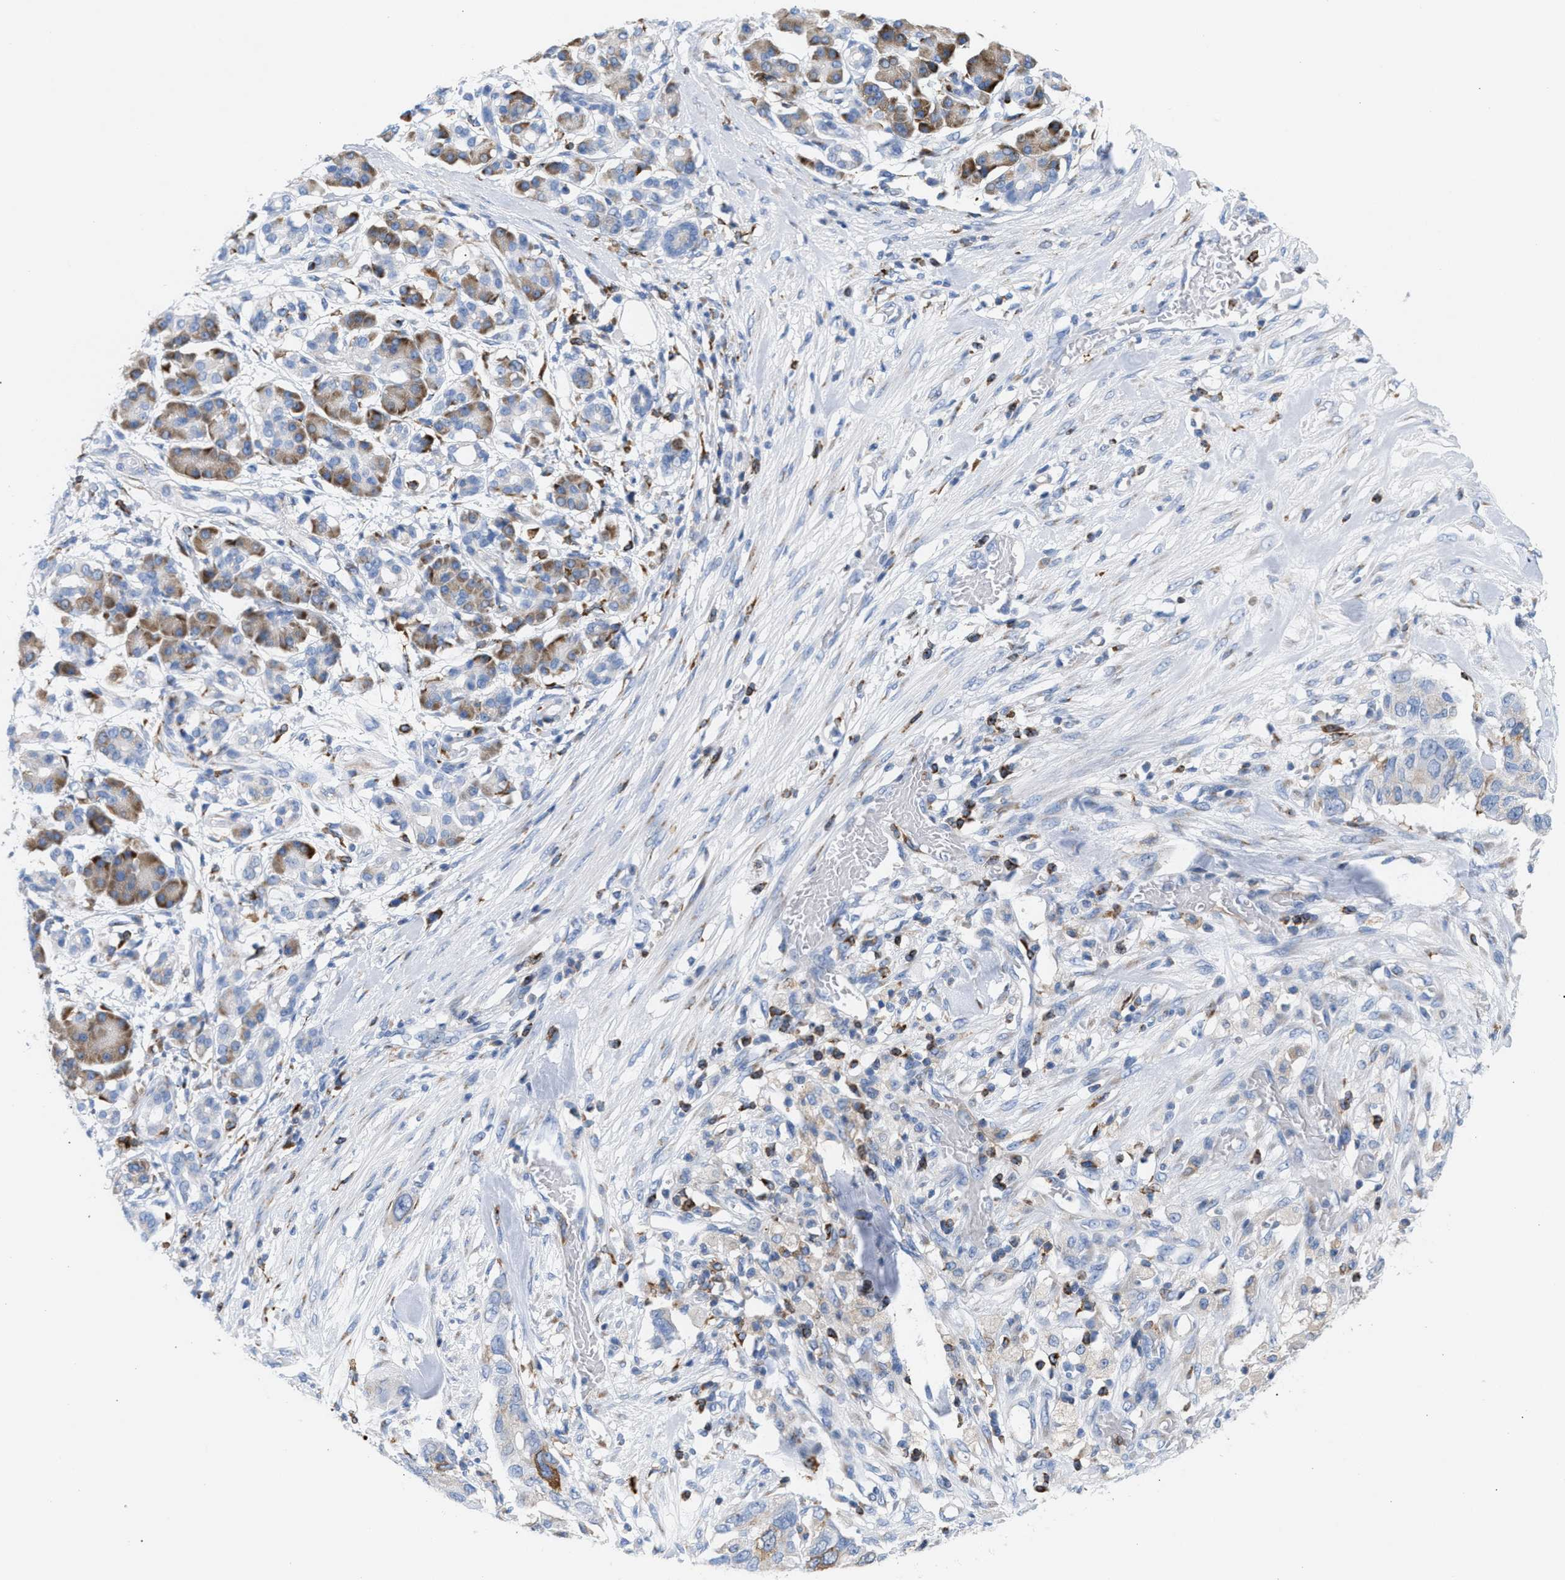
{"staining": {"intensity": "moderate", "quantity": "<25%", "location": "cytoplasmic/membranous"}, "tissue": "pancreatic cancer", "cell_type": "Tumor cells", "image_type": "cancer", "snomed": [{"axis": "morphology", "description": "Adenocarcinoma, NOS"}, {"axis": "topography", "description": "Pancreas"}], "caption": "The histopathology image reveals staining of adenocarcinoma (pancreatic), revealing moderate cytoplasmic/membranous protein expression (brown color) within tumor cells.", "gene": "TACC3", "patient": {"sex": "female", "age": 56}}